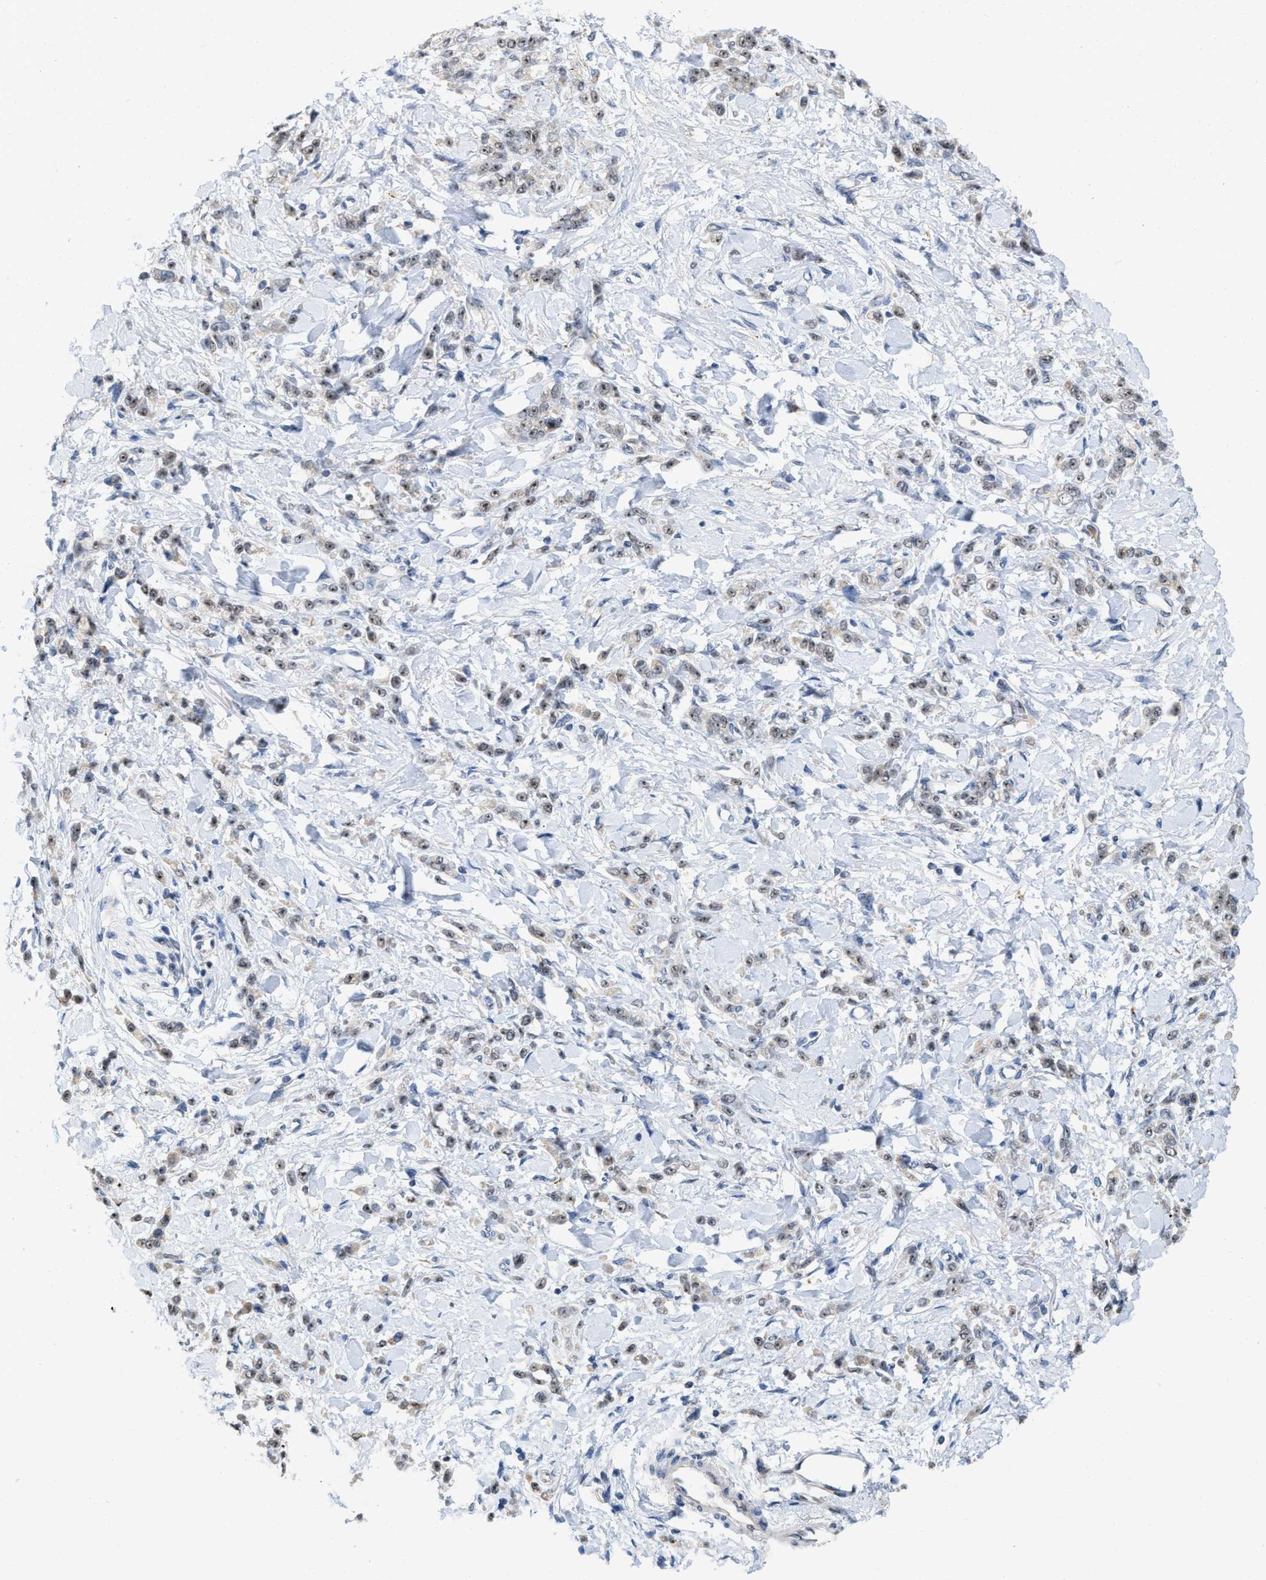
{"staining": {"intensity": "moderate", "quantity": "25%-75%", "location": "nuclear"}, "tissue": "stomach cancer", "cell_type": "Tumor cells", "image_type": "cancer", "snomed": [{"axis": "morphology", "description": "Normal tissue, NOS"}, {"axis": "morphology", "description": "Adenocarcinoma, NOS"}, {"axis": "topography", "description": "Stomach"}], "caption": "Human adenocarcinoma (stomach) stained with a protein marker shows moderate staining in tumor cells.", "gene": "ELAC2", "patient": {"sex": "male", "age": 82}}